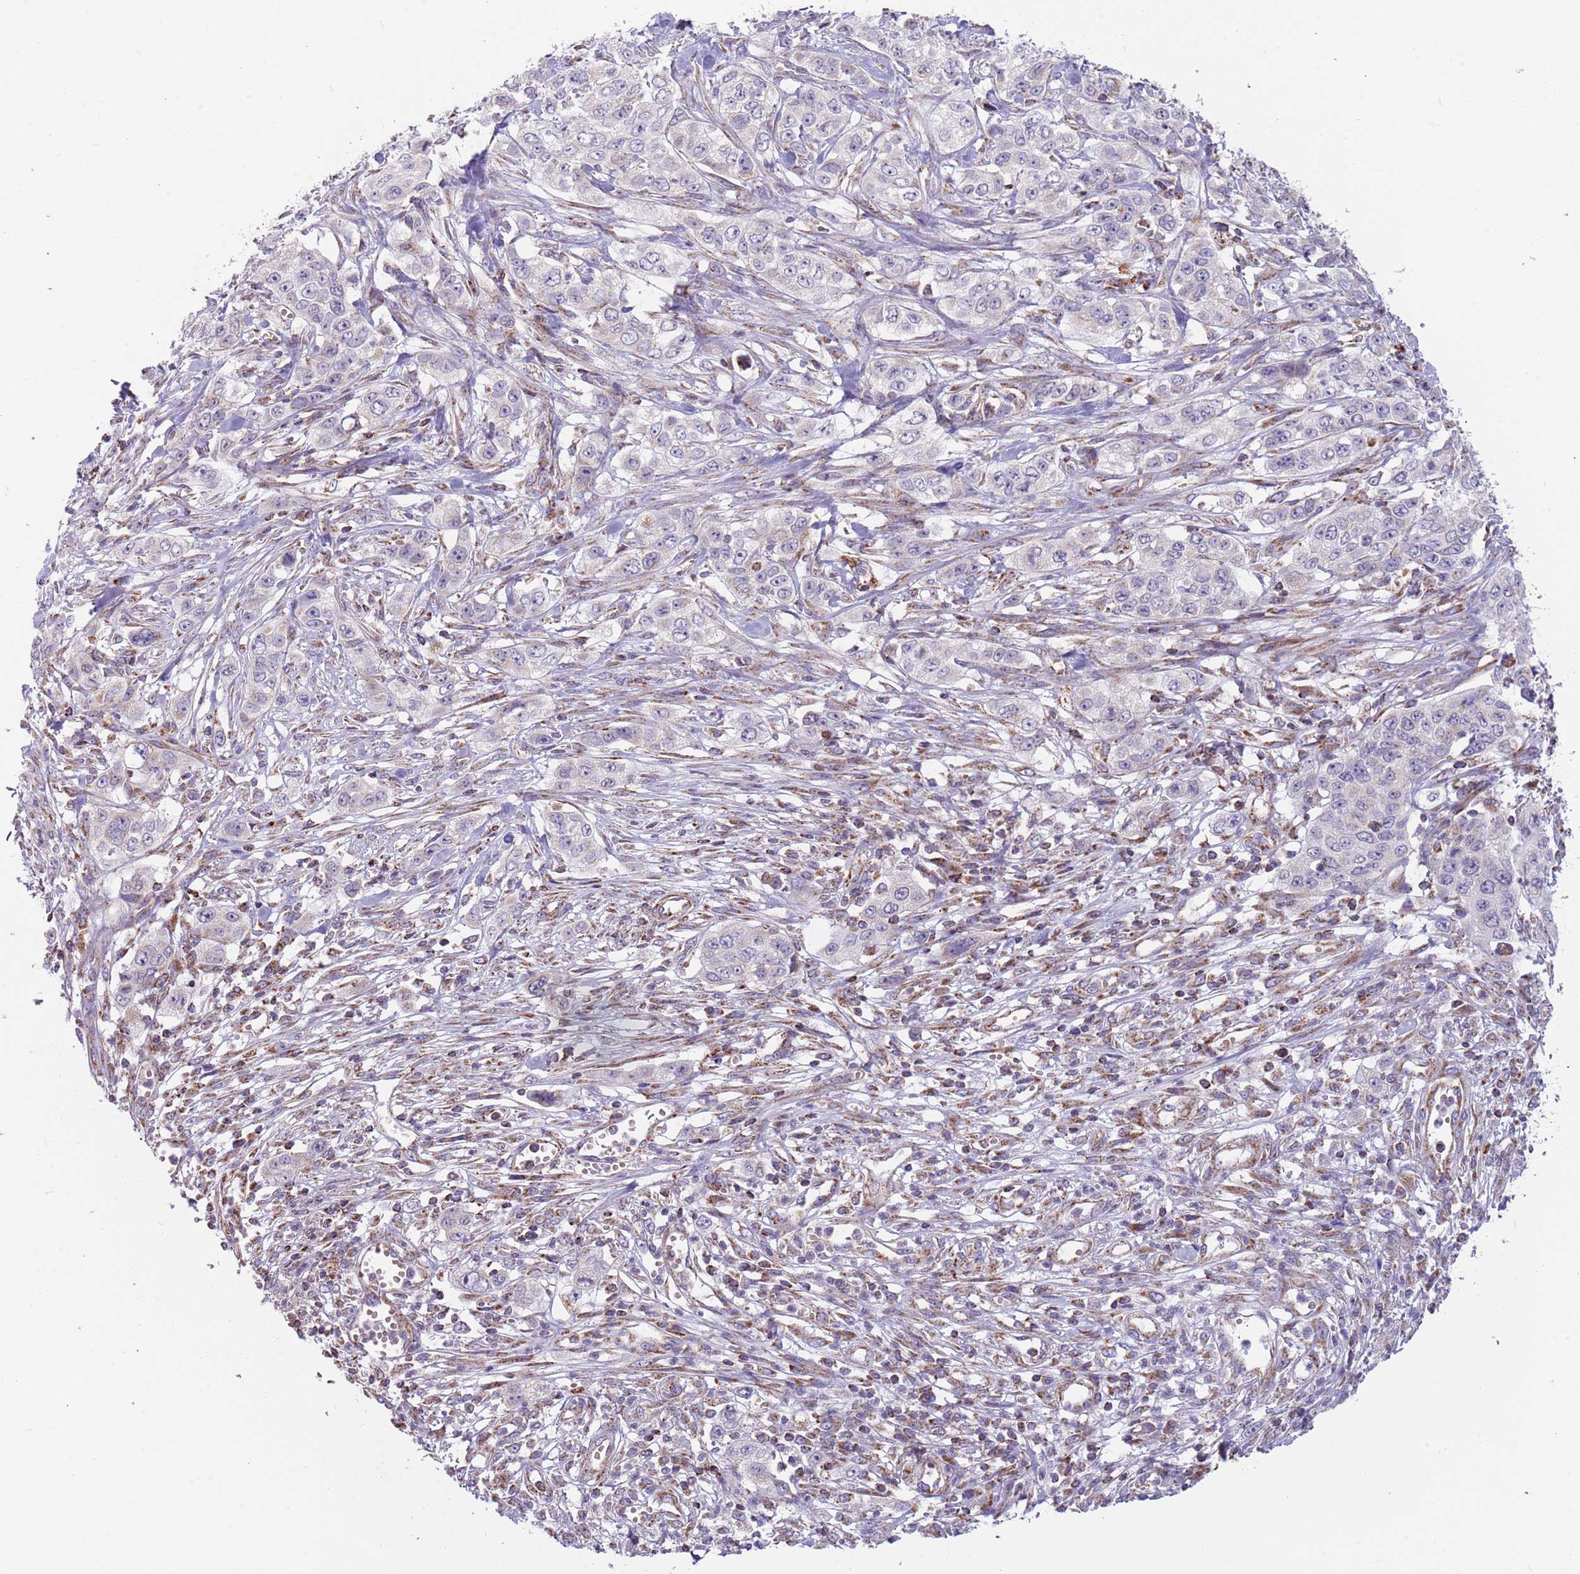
{"staining": {"intensity": "negative", "quantity": "none", "location": "none"}, "tissue": "stomach cancer", "cell_type": "Tumor cells", "image_type": "cancer", "snomed": [{"axis": "morphology", "description": "Adenocarcinoma, NOS"}, {"axis": "topography", "description": "Stomach, upper"}], "caption": "Human adenocarcinoma (stomach) stained for a protein using IHC exhibits no positivity in tumor cells.", "gene": "LHX6", "patient": {"sex": "male", "age": 62}}